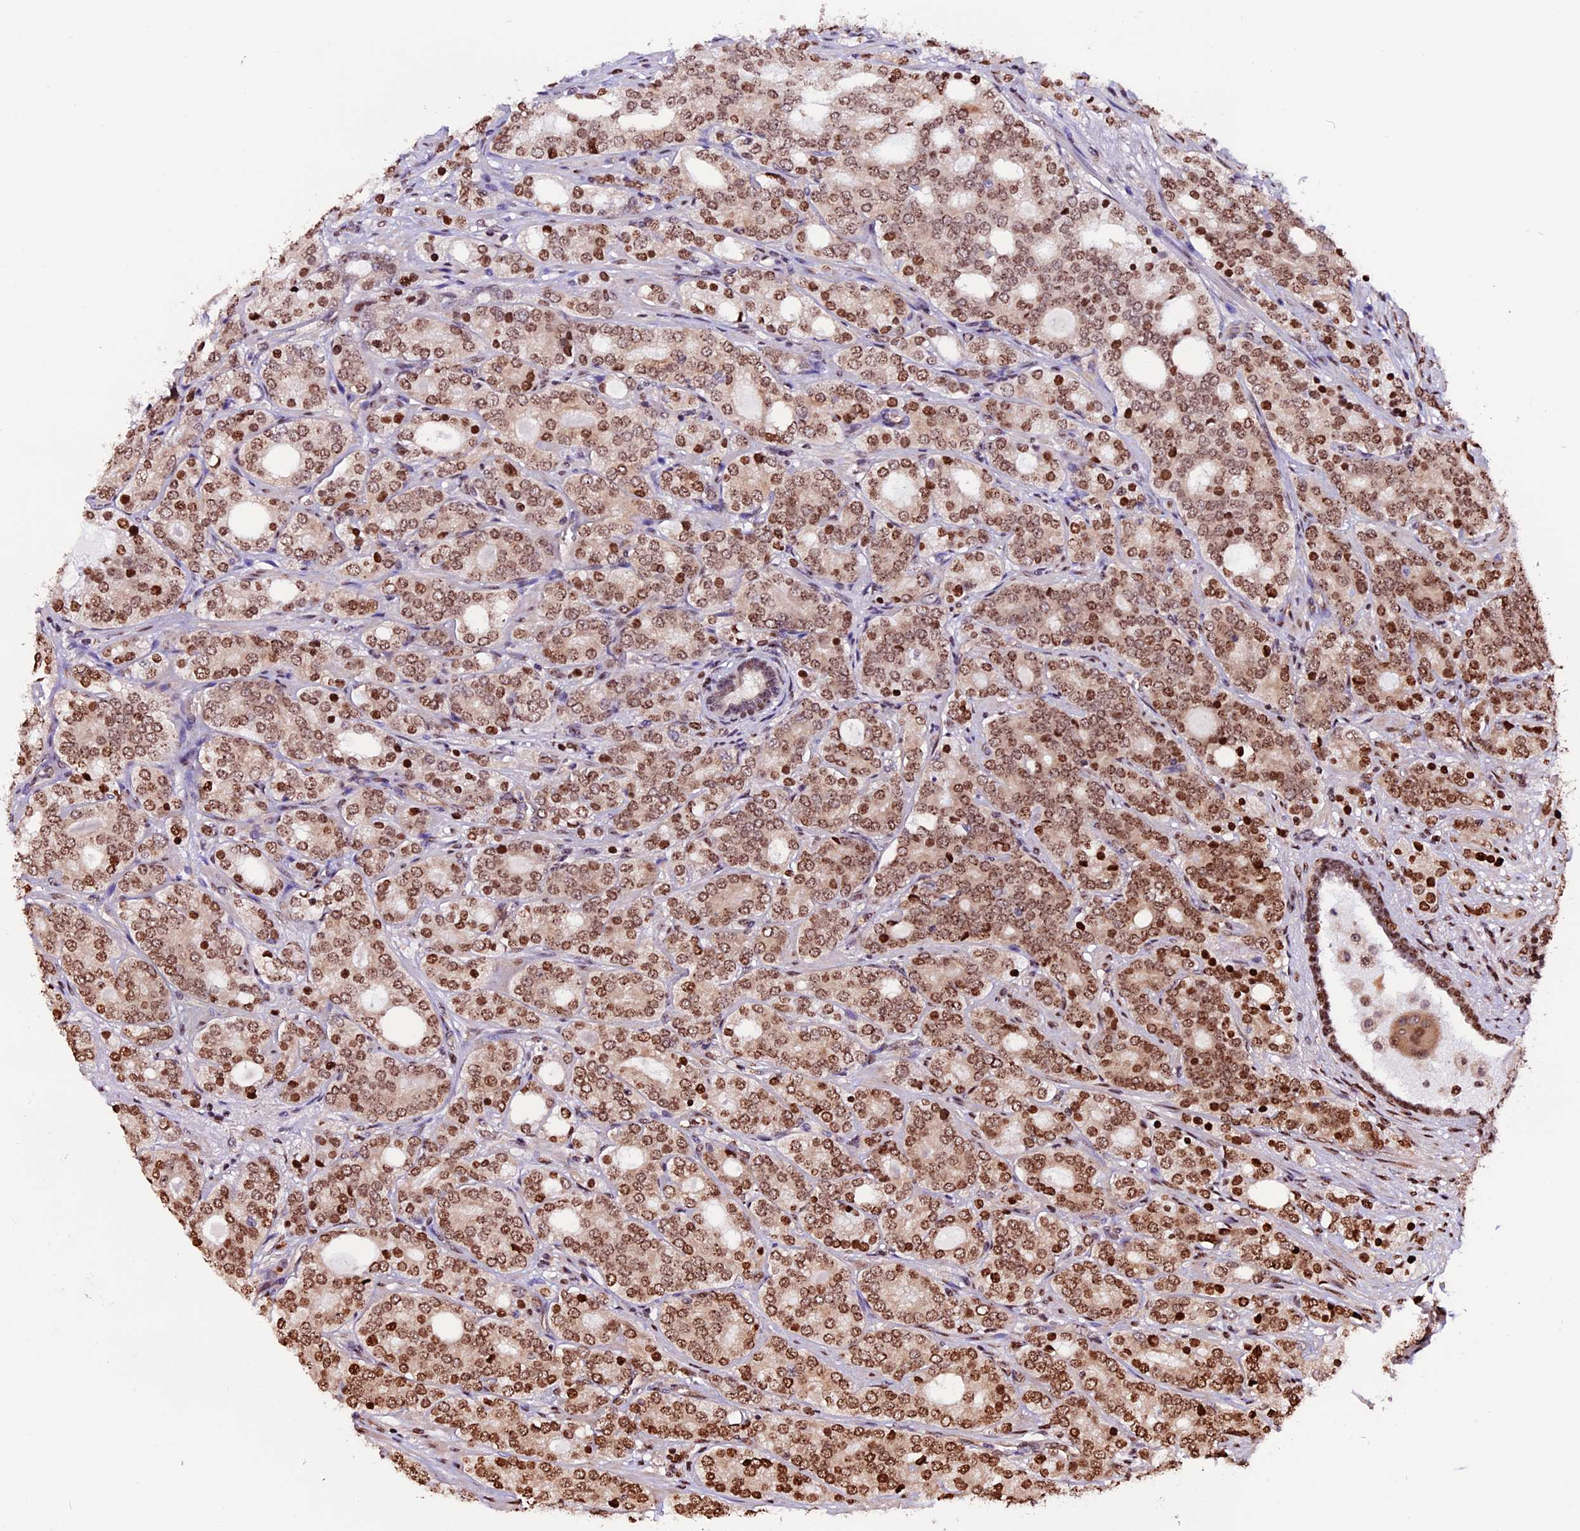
{"staining": {"intensity": "moderate", "quantity": ">75%", "location": "nuclear"}, "tissue": "prostate cancer", "cell_type": "Tumor cells", "image_type": "cancer", "snomed": [{"axis": "morphology", "description": "Adenocarcinoma, High grade"}, {"axis": "topography", "description": "Prostate"}], "caption": "Prostate high-grade adenocarcinoma was stained to show a protein in brown. There is medium levels of moderate nuclear staining in about >75% of tumor cells. (IHC, brightfield microscopy, high magnification).", "gene": "RINL", "patient": {"sex": "male", "age": 64}}